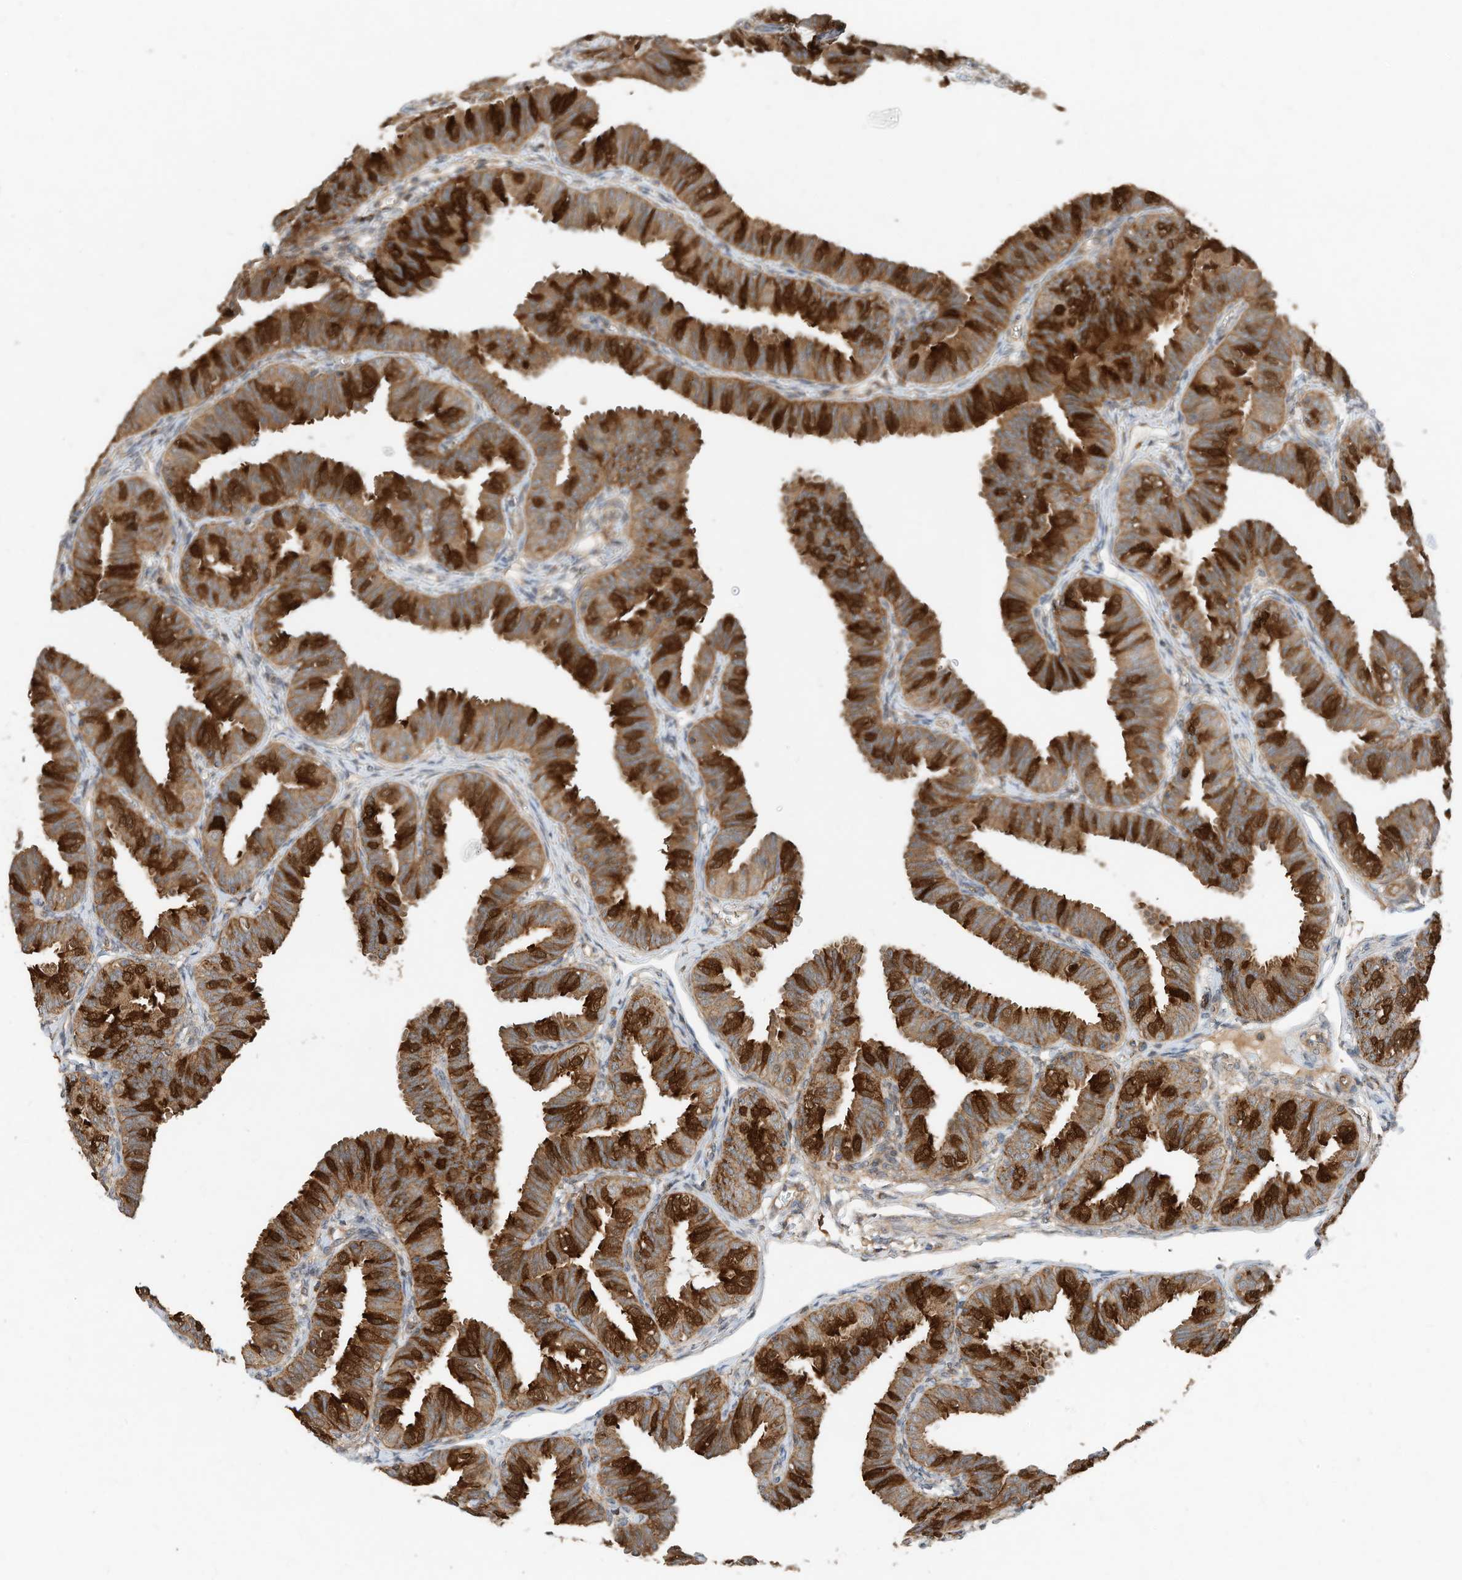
{"staining": {"intensity": "strong", "quantity": ">75%", "location": "cytoplasmic/membranous"}, "tissue": "fallopian tube", "cell_type": "Glandular cells", "image_type": "normal", "snomed": [{"axis": "morphology", "description": "Normal tissue, NOS"}, {"axis": "topography", "description": "Fallopian tube"}], "caption": "Immunohistochemistry of benign fallopian tube demonstrates high levels of strong cytoplasmic/membranous positivity in approximately >75% of glandular cells. (brown staining indicates protein expression, while blue staining denotes nuclei).", "gene": "CPAMD8", "patient": {"sex": "female", "age": 35}}